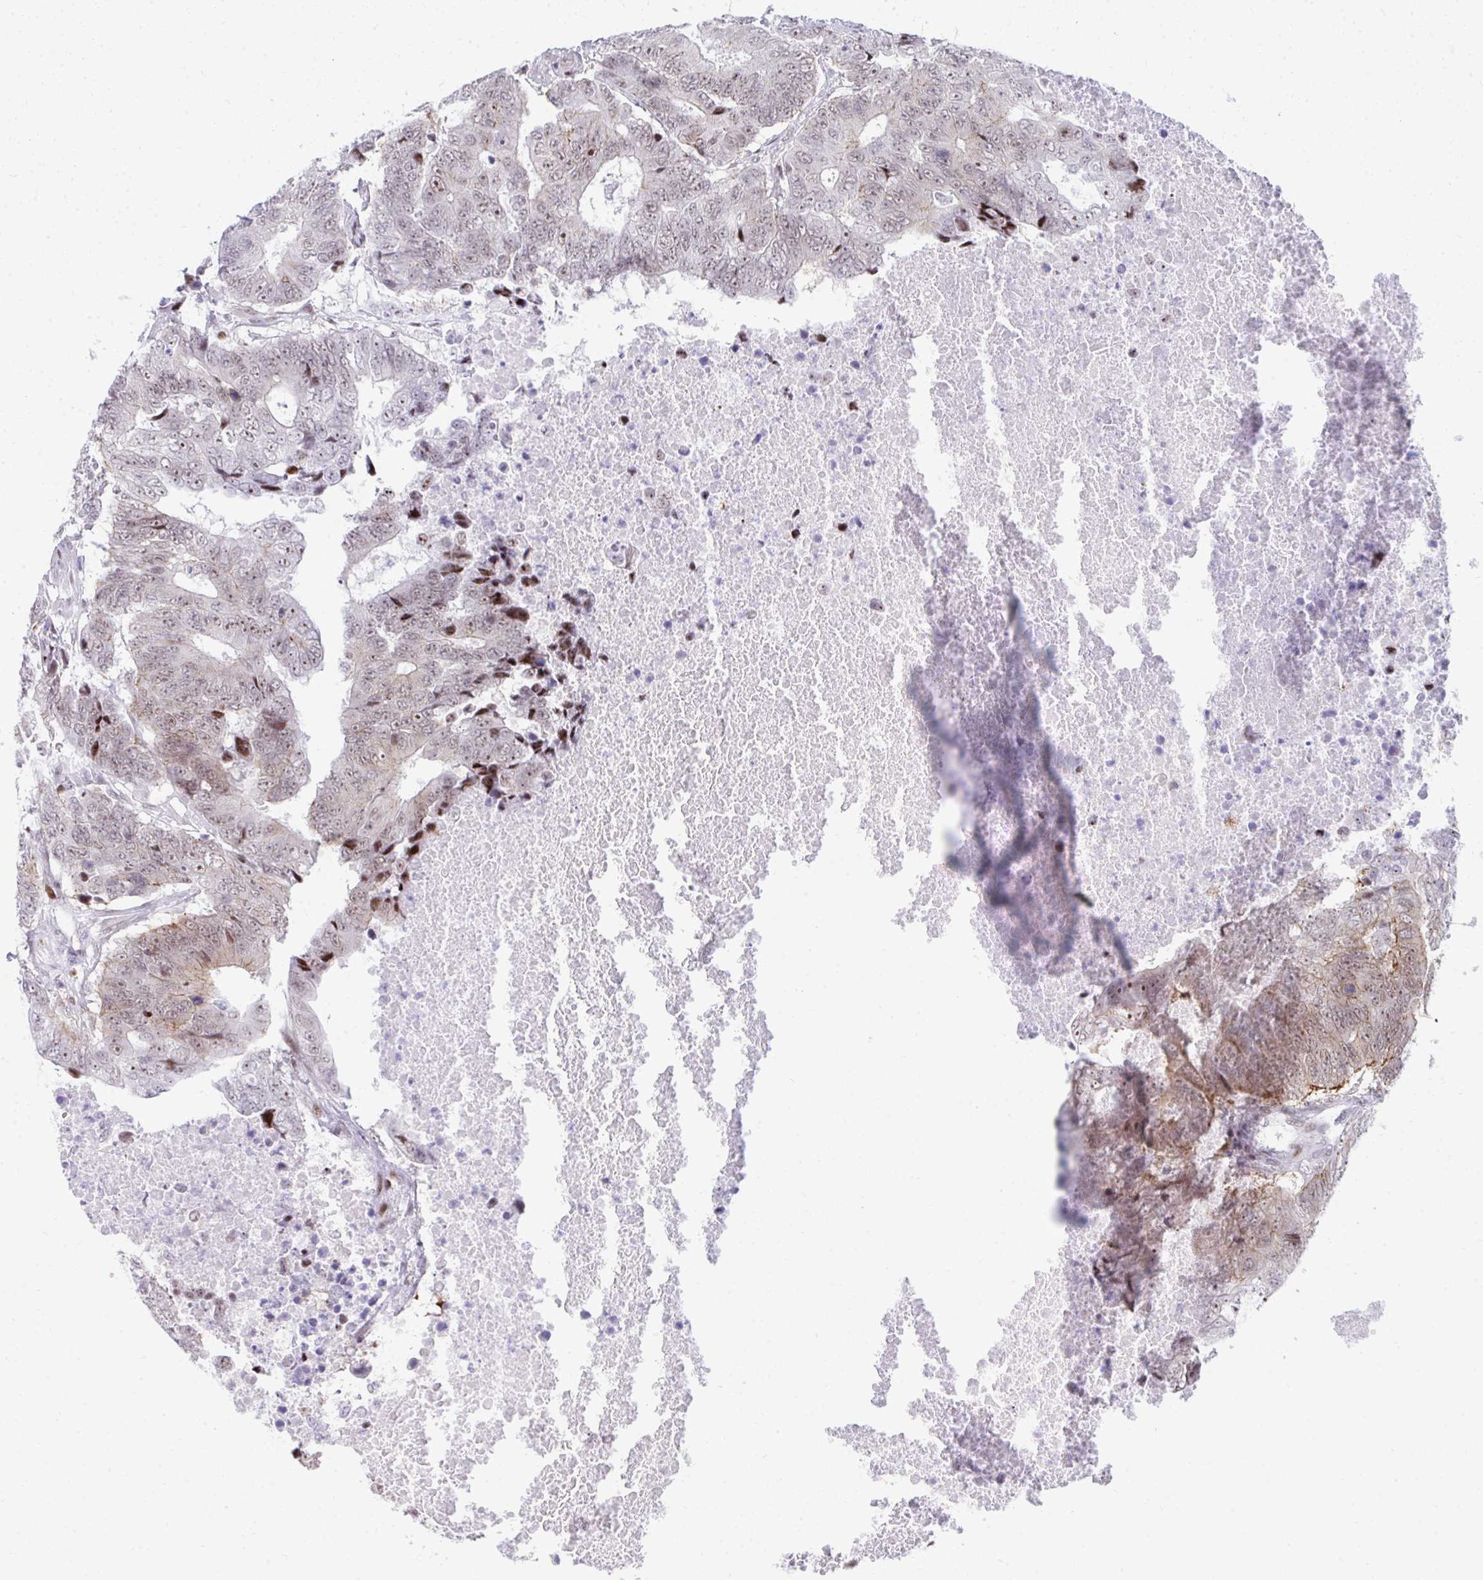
{"staining": {"intensity": "weak", "quantity": ">75%", "location": "cytoplasmic/membranous,nuclear"}, "tissue": "colorectal cancer", "cell_type": "Tumor cells", "image_type": "cancer", "snomed": [{"axis": "morphology", "description": "Adenocarcinoma, NOS"}, {"axis": "topography", "description": "Colon"}], "caption": "Adenocarcinoma (colorectal) stained with a protein marker reveals weak staining in tumor cells.", "gene": "GLDN", "patient": {"sex": "female", "age": 48}}